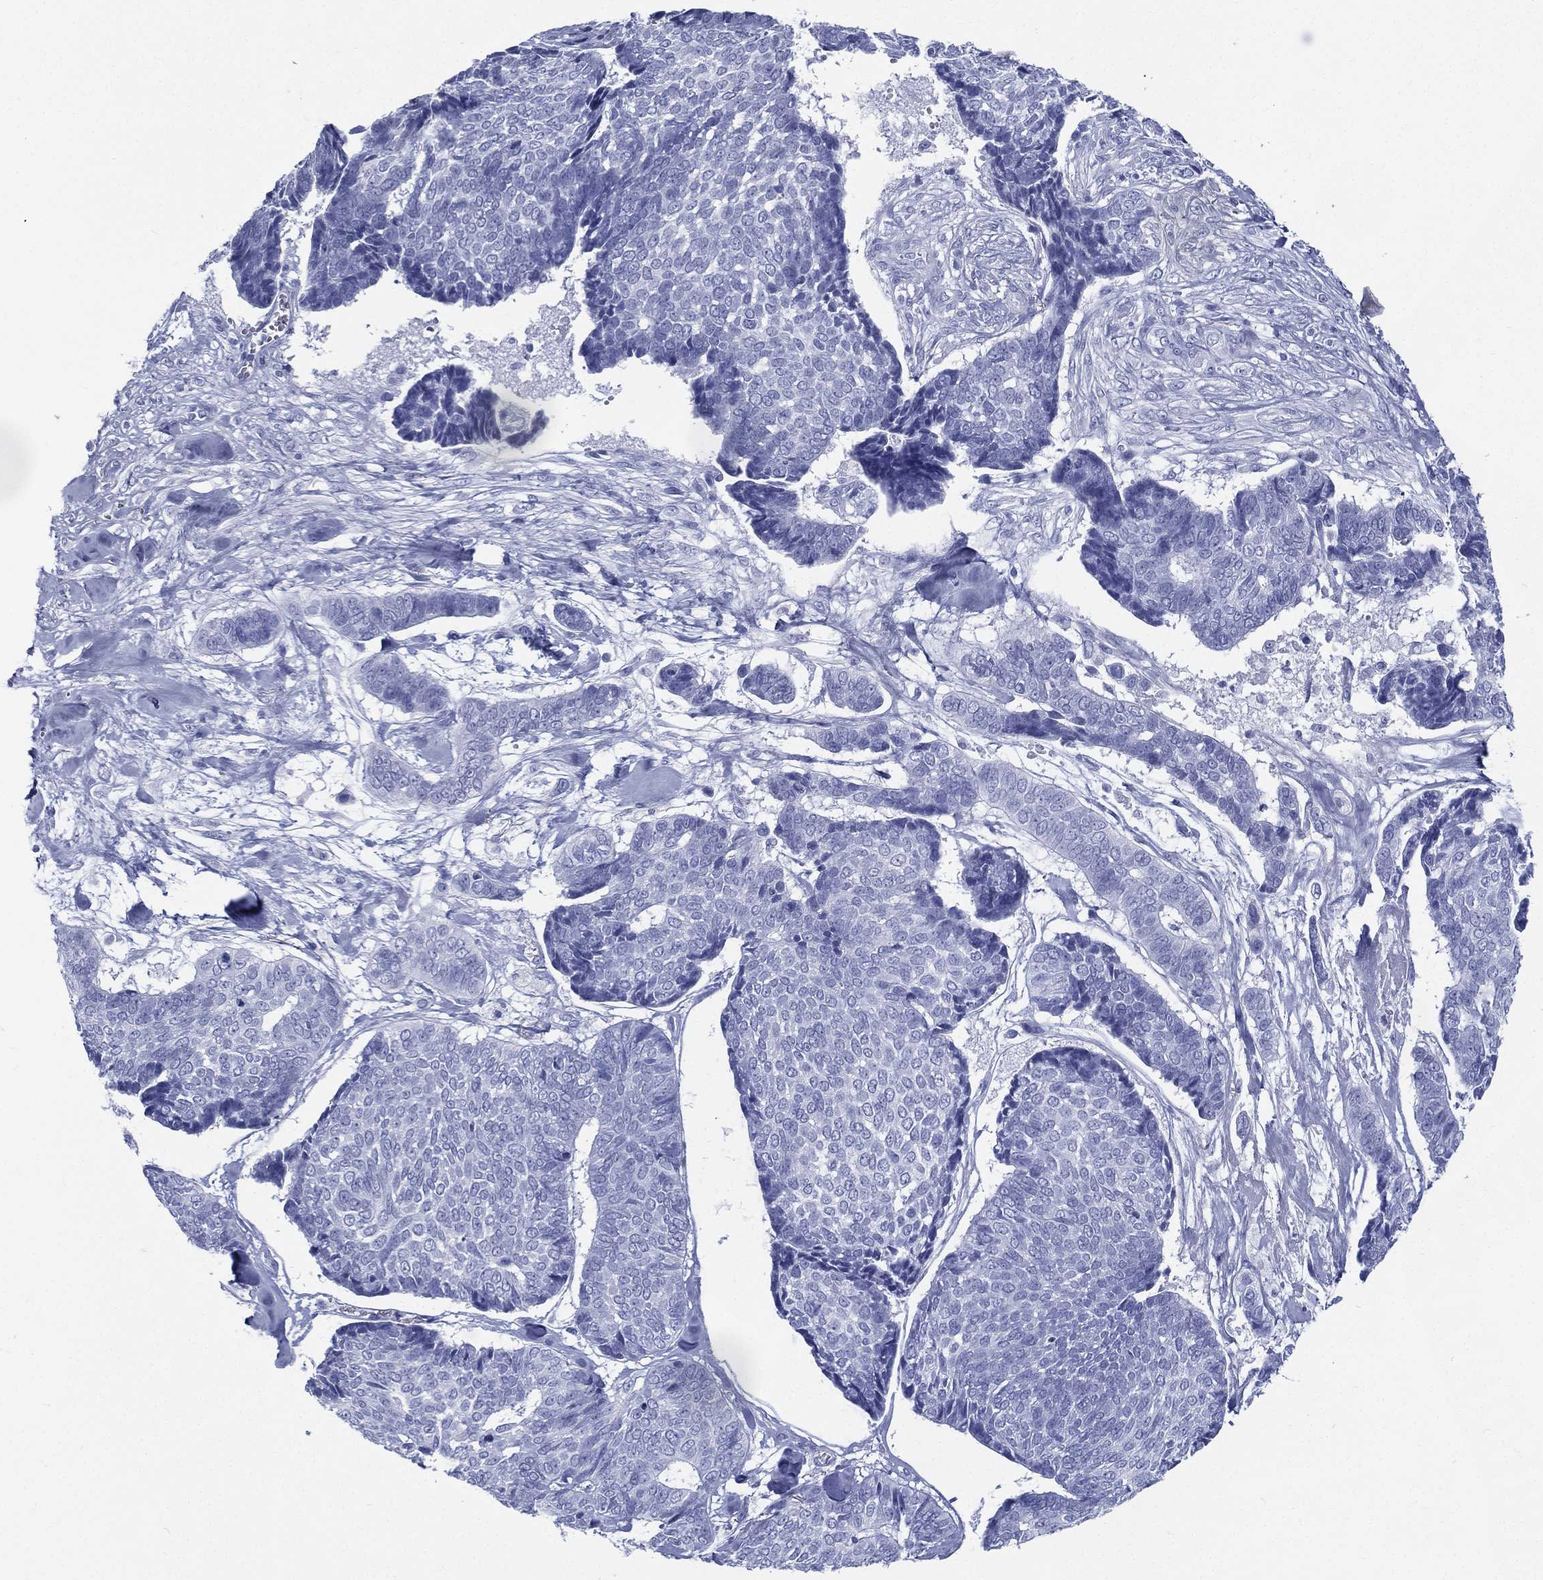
{"staining": {"intensity": "negative", "quantity": "none", "location": "none"}, "tissue": "skin cancer", "cell_type": "Tumor cells", "image_type": "cancer", "snomed": [{"axis": "morphology", "description": "Basal cell carcinoma"}, {"axis": "topography", "description": "Skin"}], "caption": "Tumor cells show no significant expression in skin cancer.", "gene": "RSPH4A", "patient": {"sex": "male", "age": 86}}